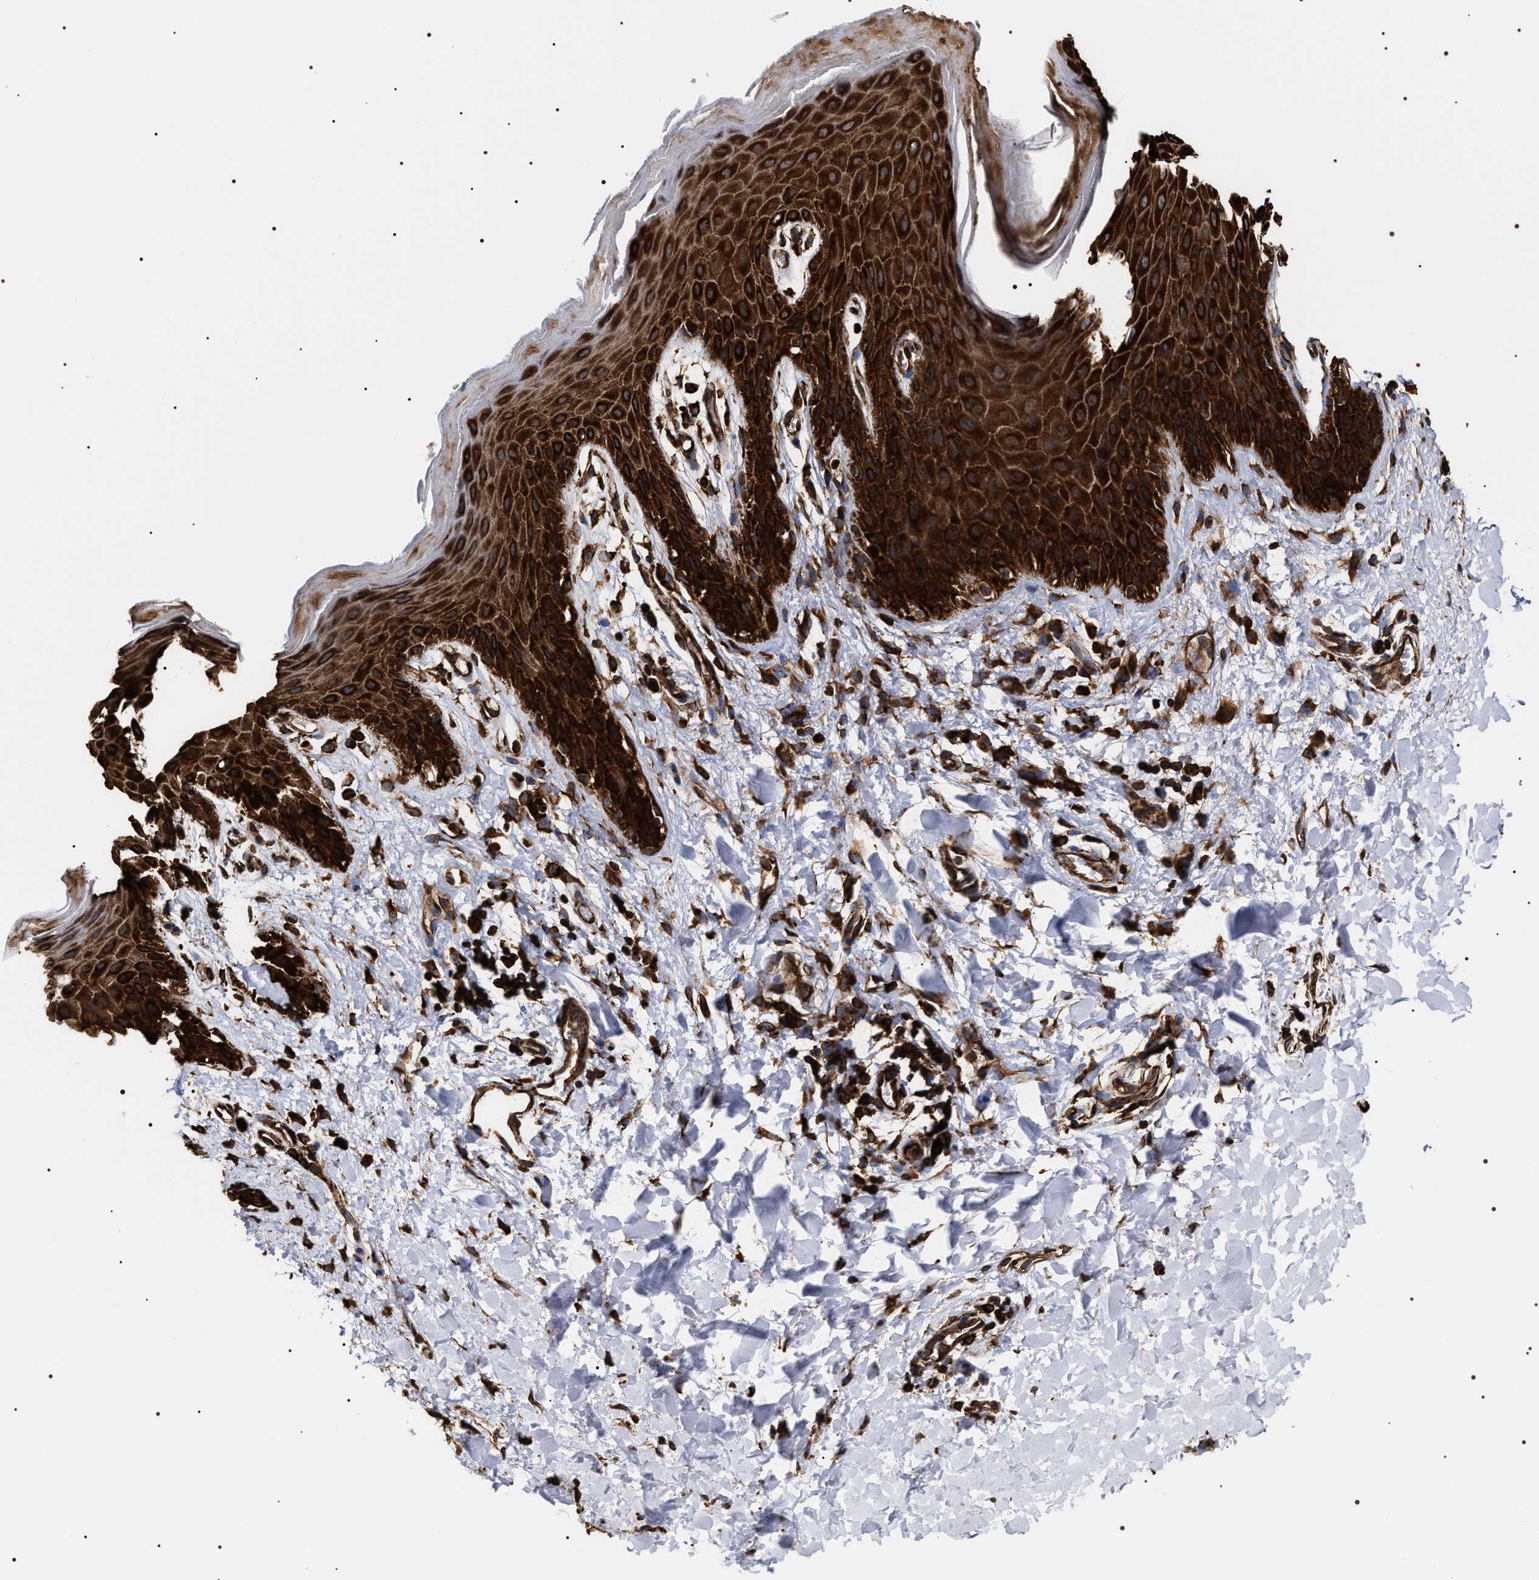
{"staining": {"intensity": "strong", "quantity": ">75%", "location": "cytoplasmic/membranous"}, "tissue": "skin", "cell_type": "Epidermal cells", "image_type": "normal", "snomed": [{"axis": "morphology", "description": "Normal tissue, NOS"}, {"axis": "topography", "description": "Anal"}], "caption": "Skin stained with IHC exhibits strong cytoplasmic/membranous staining in approximately >75% of epidermal cells. Nuclei are stained in blue.", "gene": "SERBP1", "patient": {"sex": "male", "age": 44}}